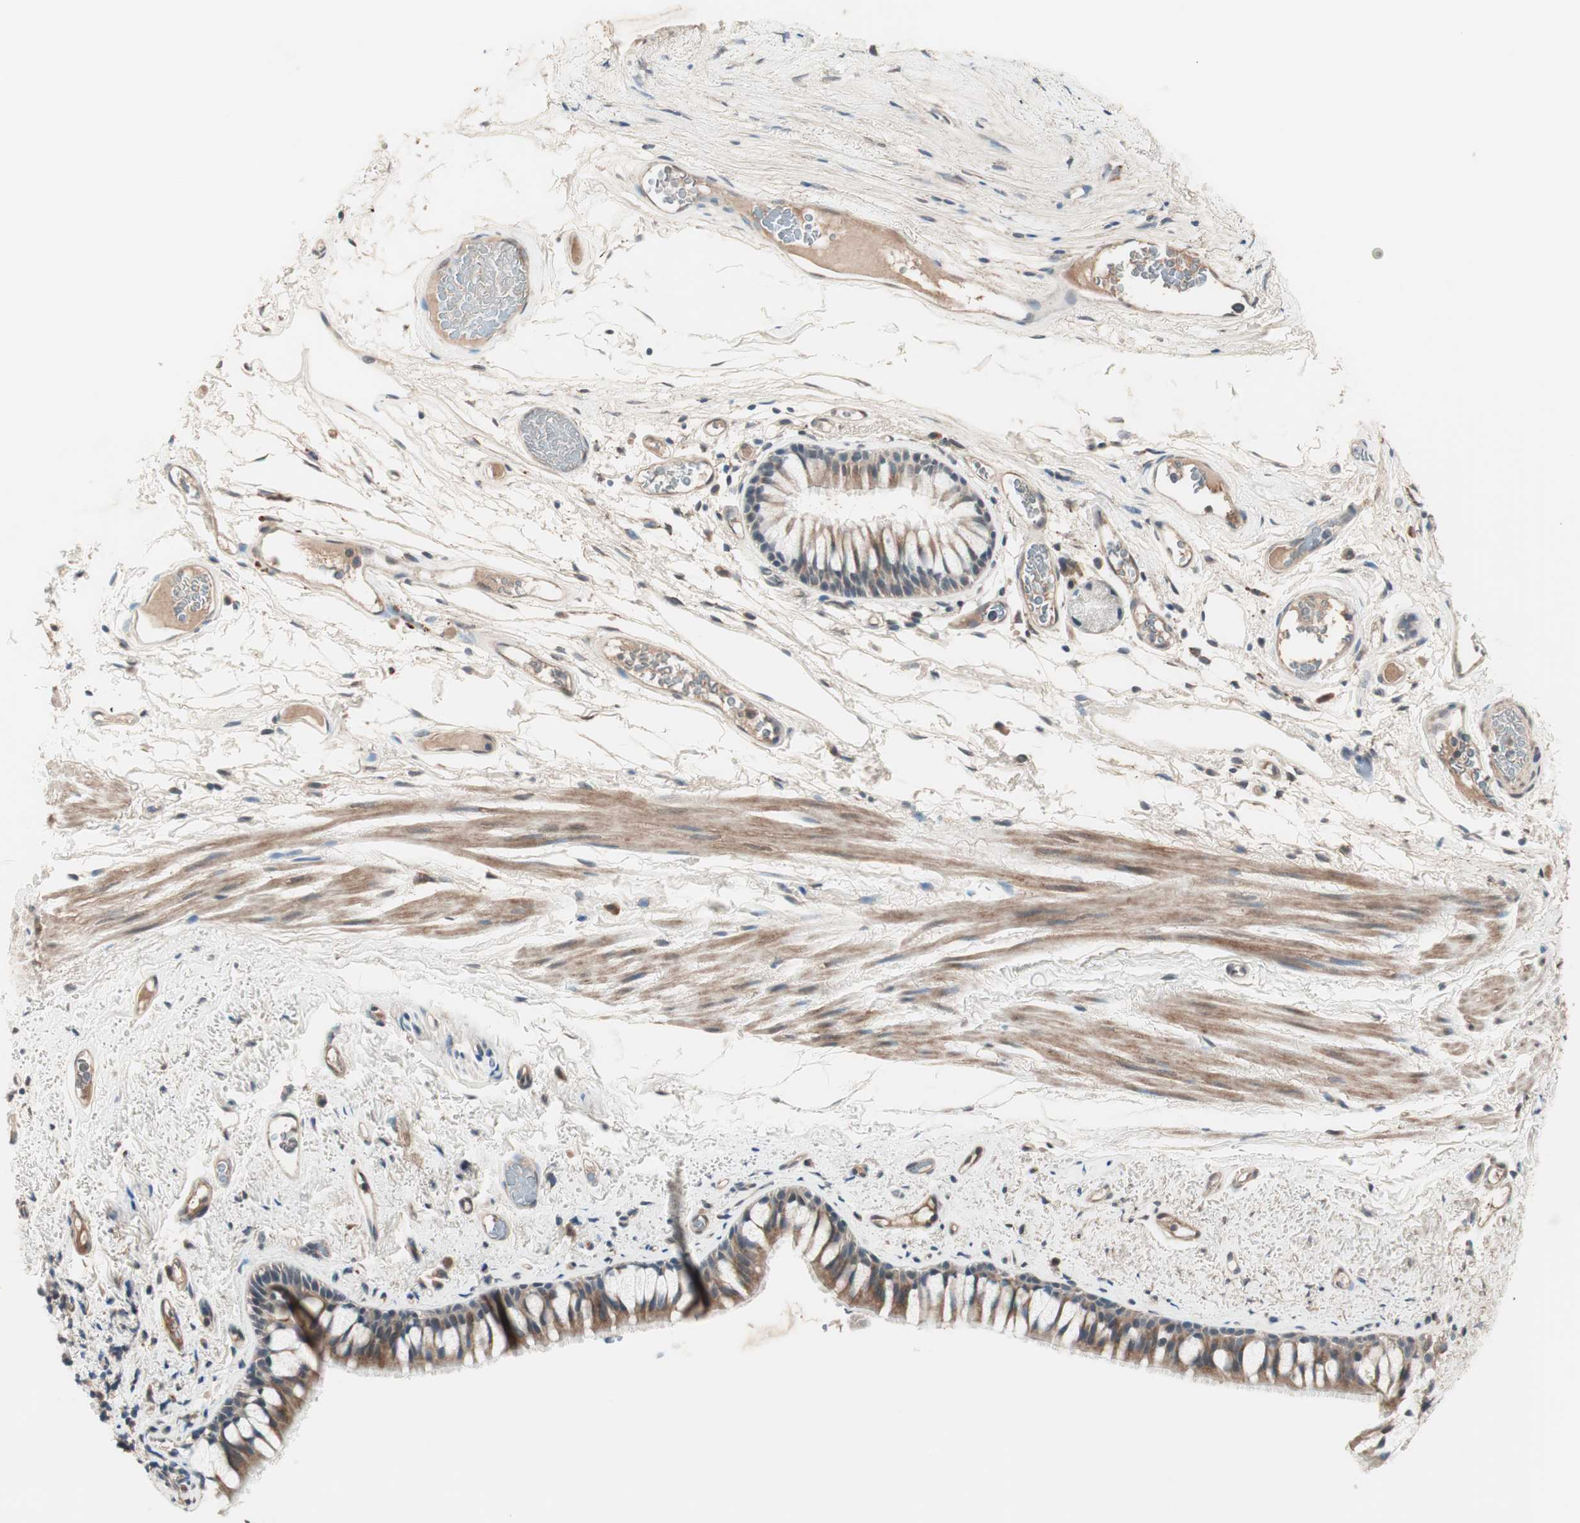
{"staining": {"intensity": "moderate", "quantity": ">75%", "location": "cytoplasmic/membranous"}, "tissue": "bronchus", "cell_type": "Respiratory epithelial cells", "image_type": "normal", "snomed": [{"axis": "morphology", "description": "Normal tissue, NOS"}, {"axis": "topography", "description": "Bronchus"}], "caption": "Immunohistochemical staining of benign human bronchus shows medium levels of moderate cytoplasmic/membranous positivity in approximately >75% of respiratory epithelial cells.", "gene": "NFRKB", "patient": {"sex": "female", "age": 73}}